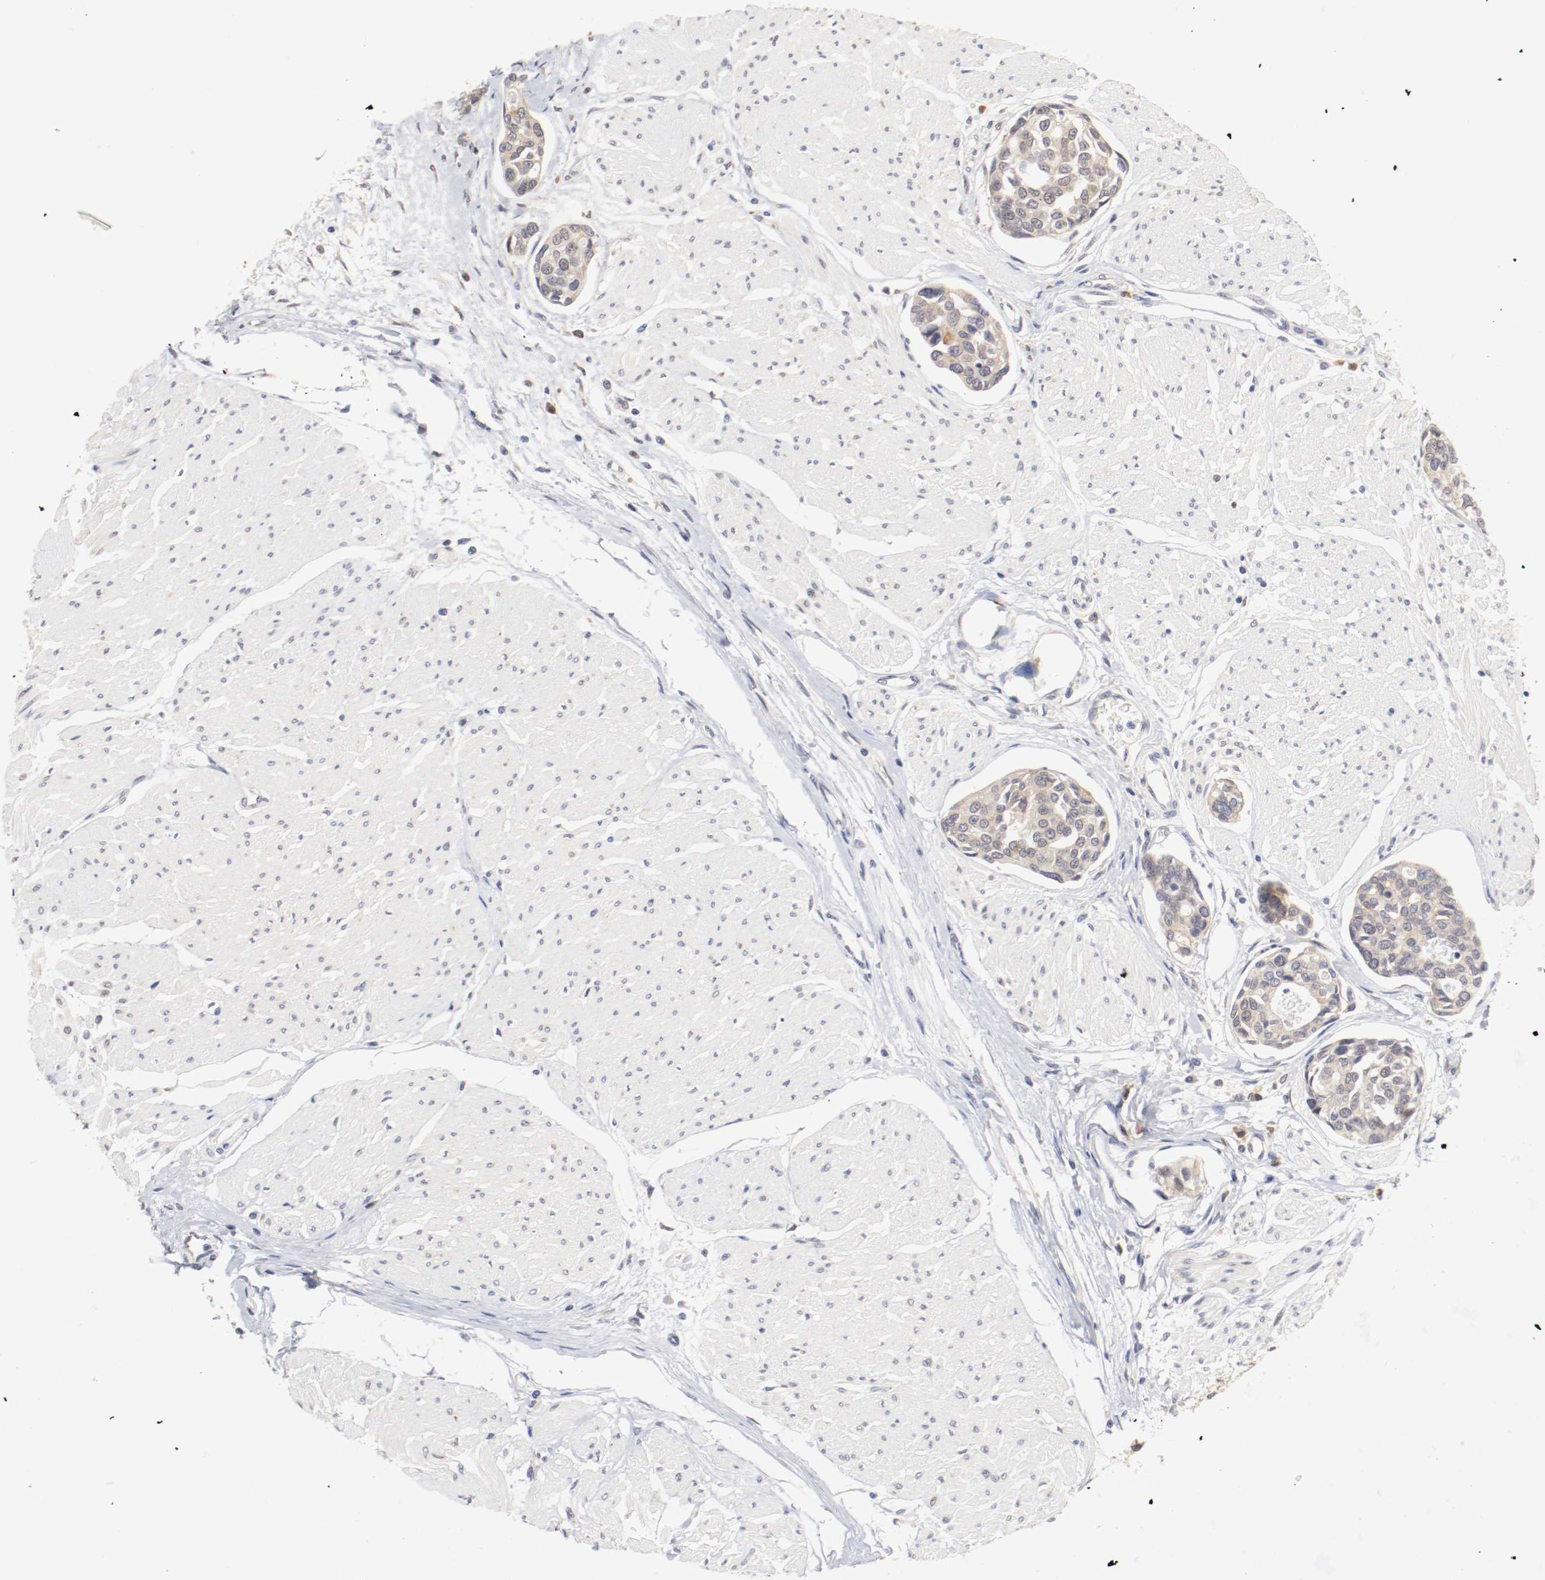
{"staining": {"intensity": "weak", "quantity": ">75%", "location": "cytoplasmic/membranous"}, "tissue": "urothelial cancer", "cell_type": "Tumor cells", "image_type": "cancer", "snomed": [{"axis": "morphology", "description": "Urothelial carcinoma, High grade"}, {"axis": "topography", "description": "Urinary bladder"}], "caption": "This photomicrograph reveals immunohistochemistry (IHC) staining of urothelial cancer, with low weak cytoplasmic/membranous expression in about >75% of tumor cells.", "gene": "FKBP3", "patient": {"sex": "male", "age": 78}}